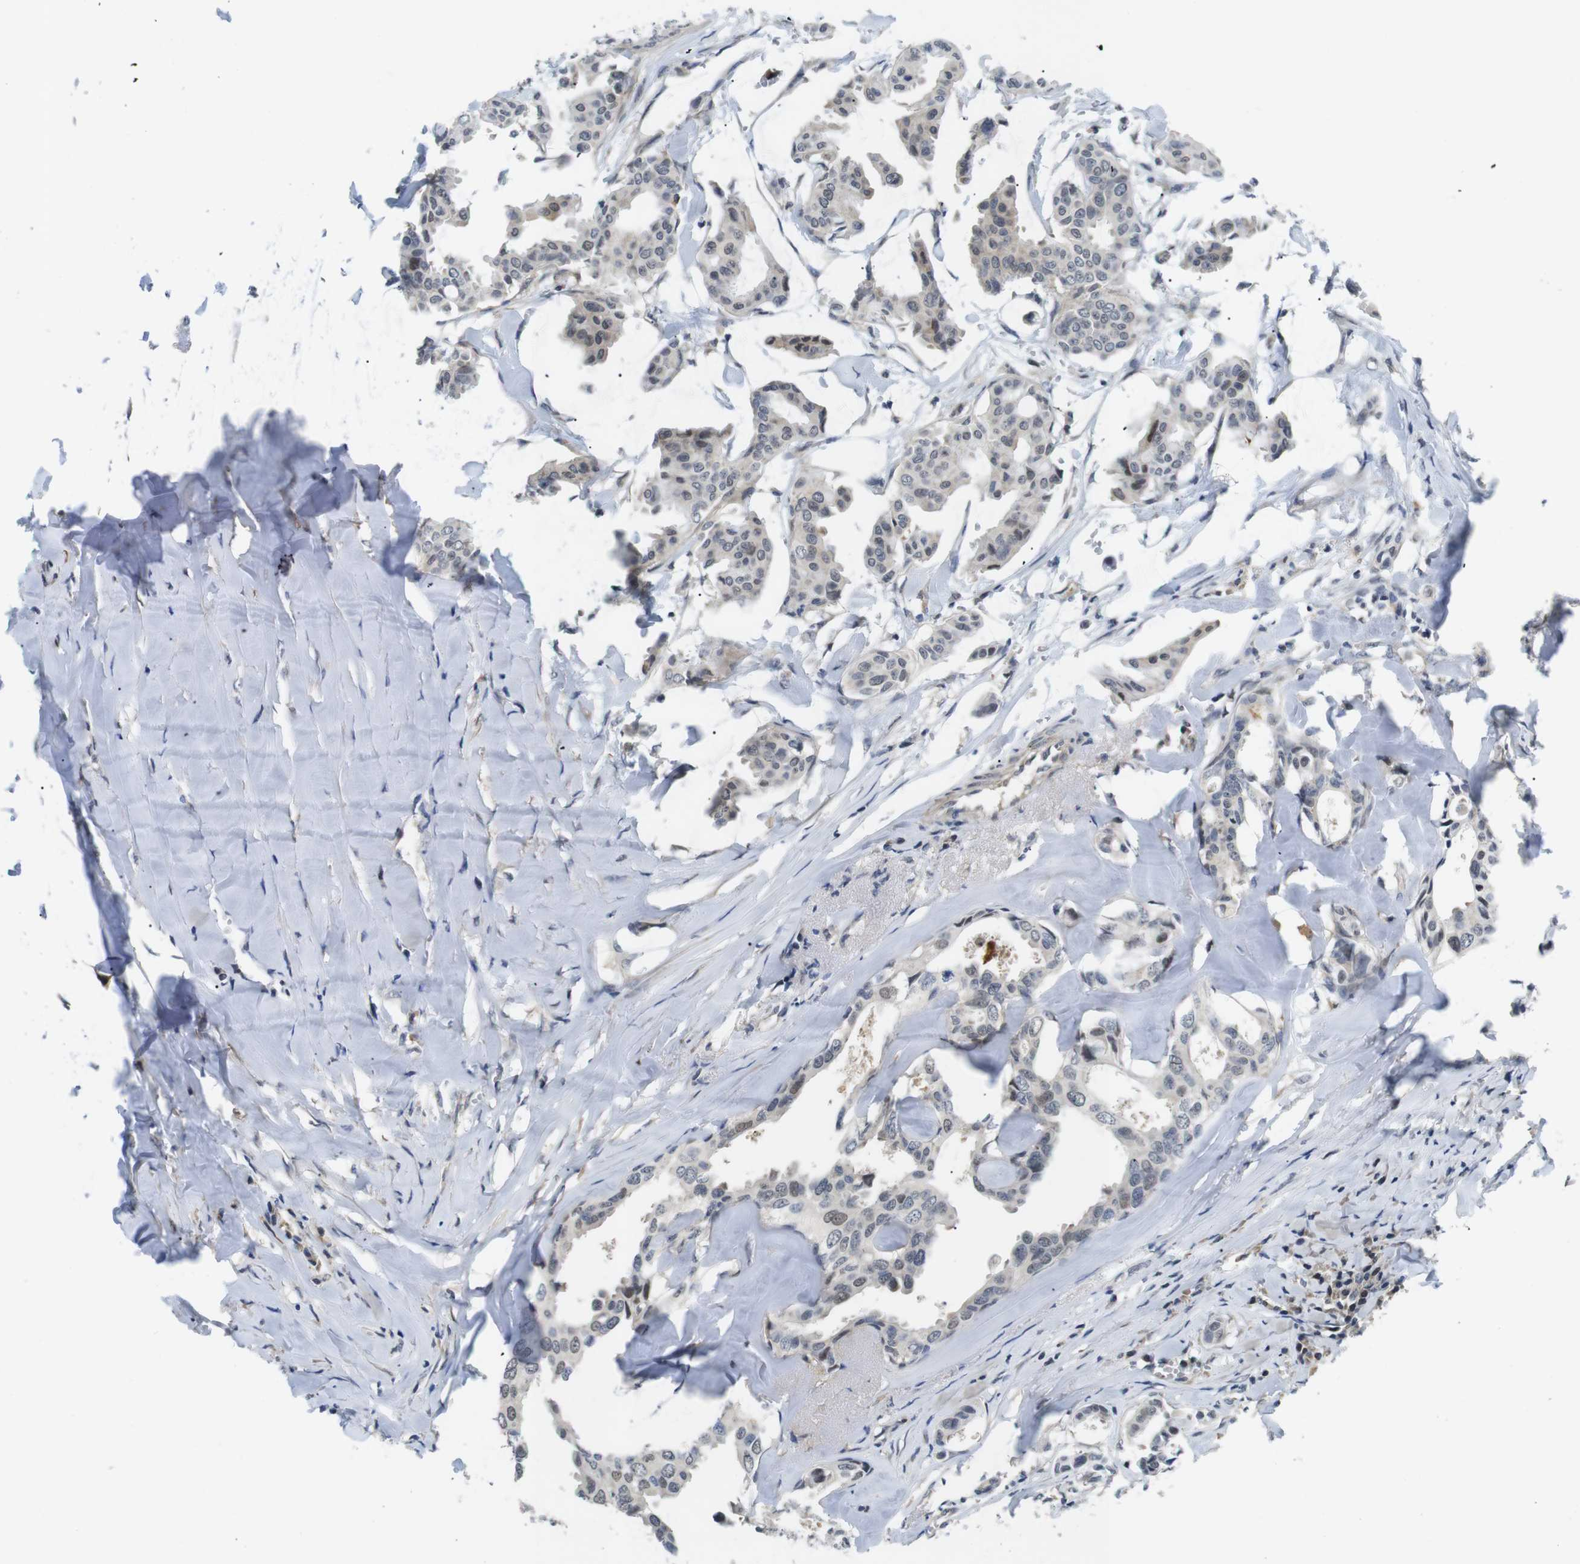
{"staining": {"intensity": "weak", "quantity": "<25%", "location": "cytoplasmic/membranous,nuclear"}, "tissue": "head and neck cancer", "cell_type": "Tumor cells", "image_type": "cancer", "snomed": [{"axis": "morphology", "description": "Adenocarcinoma, NOS"}, {"axis": "topography", "description": "Salivary gland"}, {"axis": "topography", "description": "Head-Neck"}], "caption": "DAB immunohistochemical staining of head and neck adenocarcinoma exhibits no significant staining in tumor cells.", "gene": "FNTA", "patient": {"sex": "female", "age": 59}}